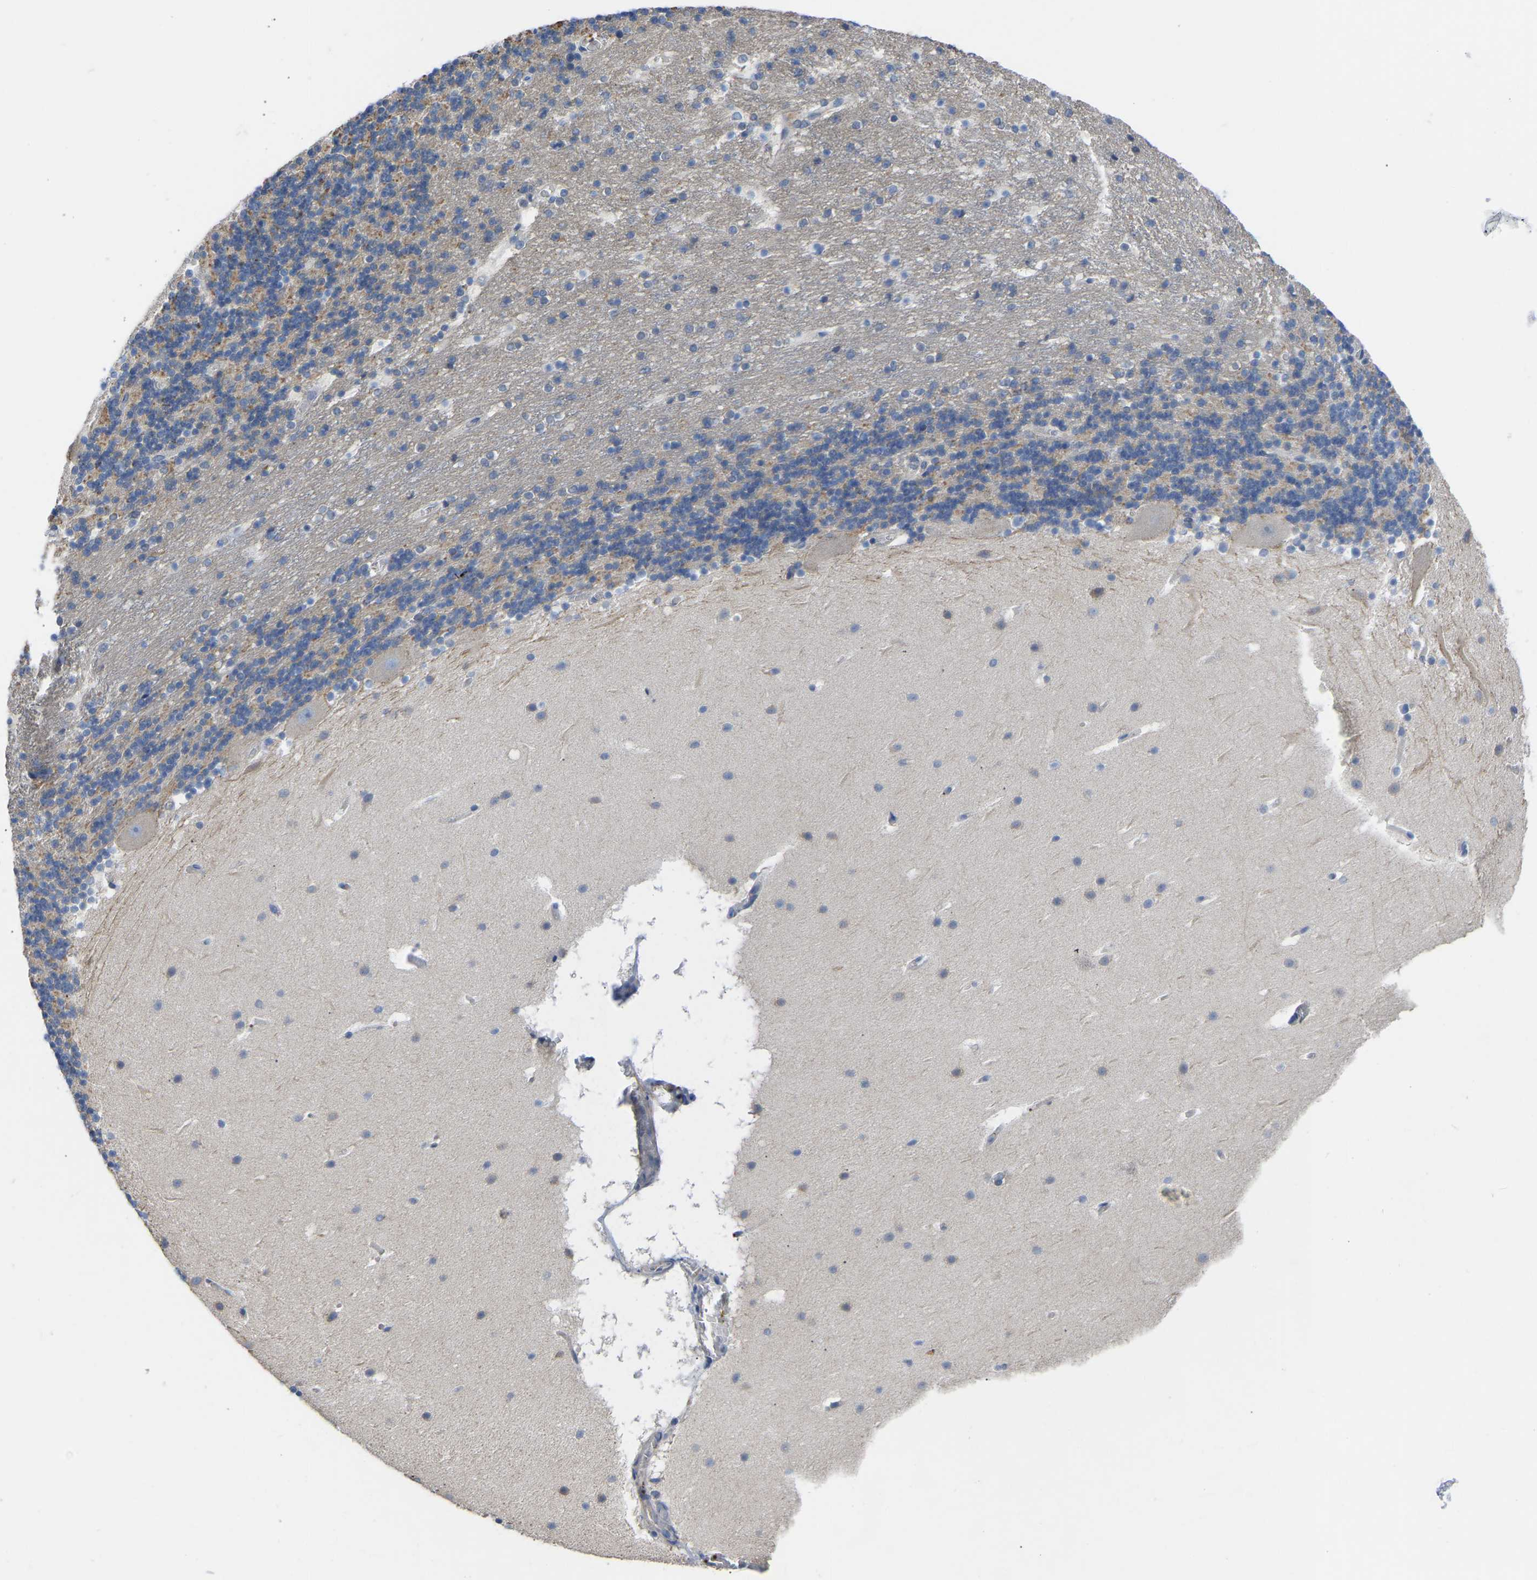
{"staining": {"intensity": "weak", "quantity": "25%-75%", "location": "cytoplasmic/membranous"}, "tissue": "cerebellum", "cell_type": "Cells in granular layer", "image_type": "normal", "snomed": [{"axis": "morphology", "description": "Normal tissue, NOS"}, {"axis": "topography", "description": "Cerebellum"}], "caption": "Immunohistochemical staining of unremarkable cerebellum reveals weak cytoplasmic/membranous protein expression in approximately 25%-75% of cells in granular layer. (DAB = brown stain, brightfield microscopy at high magnification).", "gene": "ZNF449", "patient": {"sex": "male", "age": 45}}